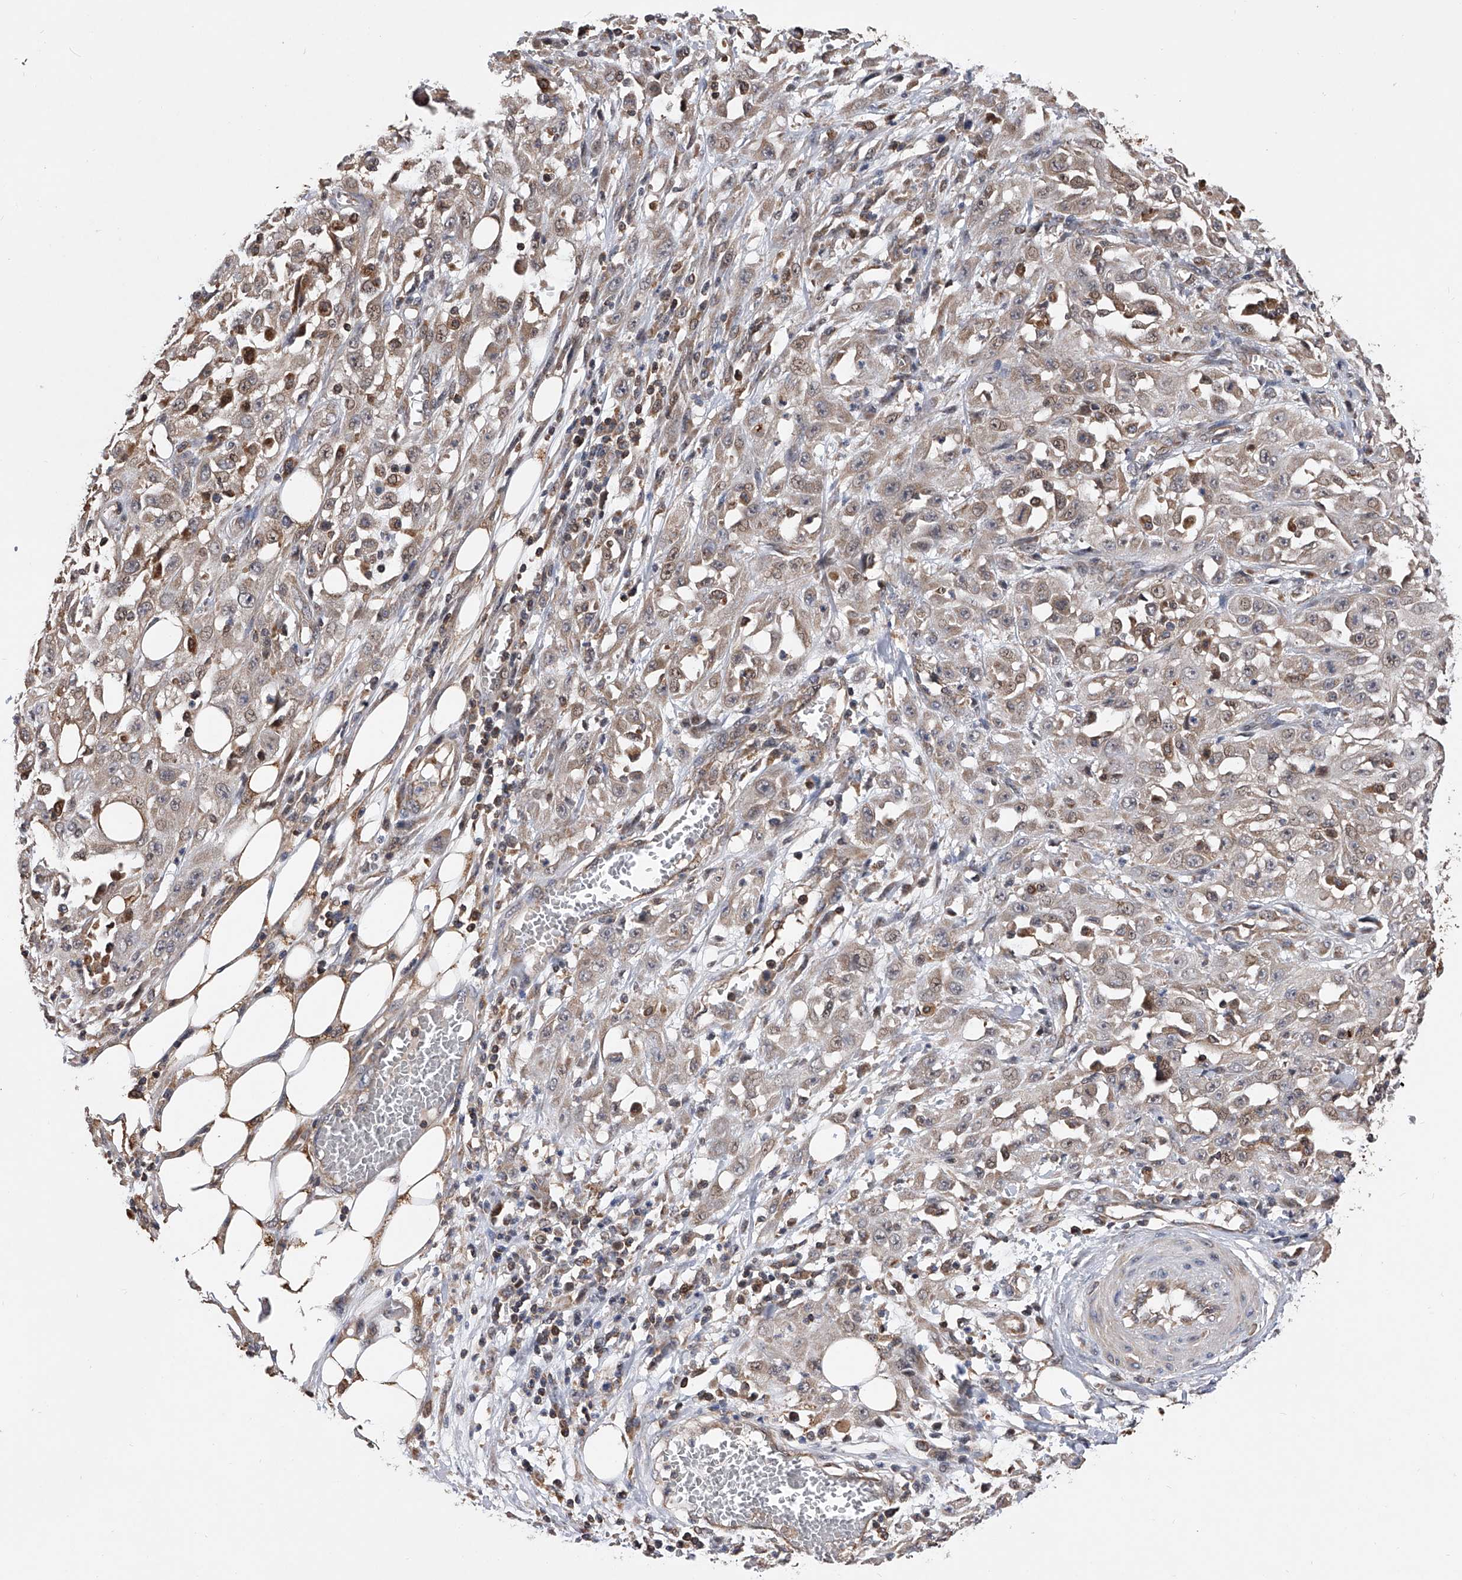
{"staining": {"intensity": "weak", "quantity": "25%-75%", "location": "cytoplasmic/membranous"}, "tissue": "skin cancer", "cell_type": "Tumor cells", "image_type": "cancer", "snomed": [{"axis": "morphology", "description": "Squamous cell carcinoma, NOS"}, {"axis": "morphology", "description": "Squamous cell carcinoma, metastatic, NOS"}, {"axis": "topography", "description": "Skin"}, {"axis": "topography", "description": "Lymph node"}], "caption": "Immunohistochemistry (IHC) (DAB (3,3'-diaminobenzidine)) staining of metastatic squamous cell carcinoma (skin) reveals weak cytoplasmic/membranous protein expression in about 25%-75% of tumor cells.", "gene": "GMDS", "patient": {"sex": "male", "age": 75}}